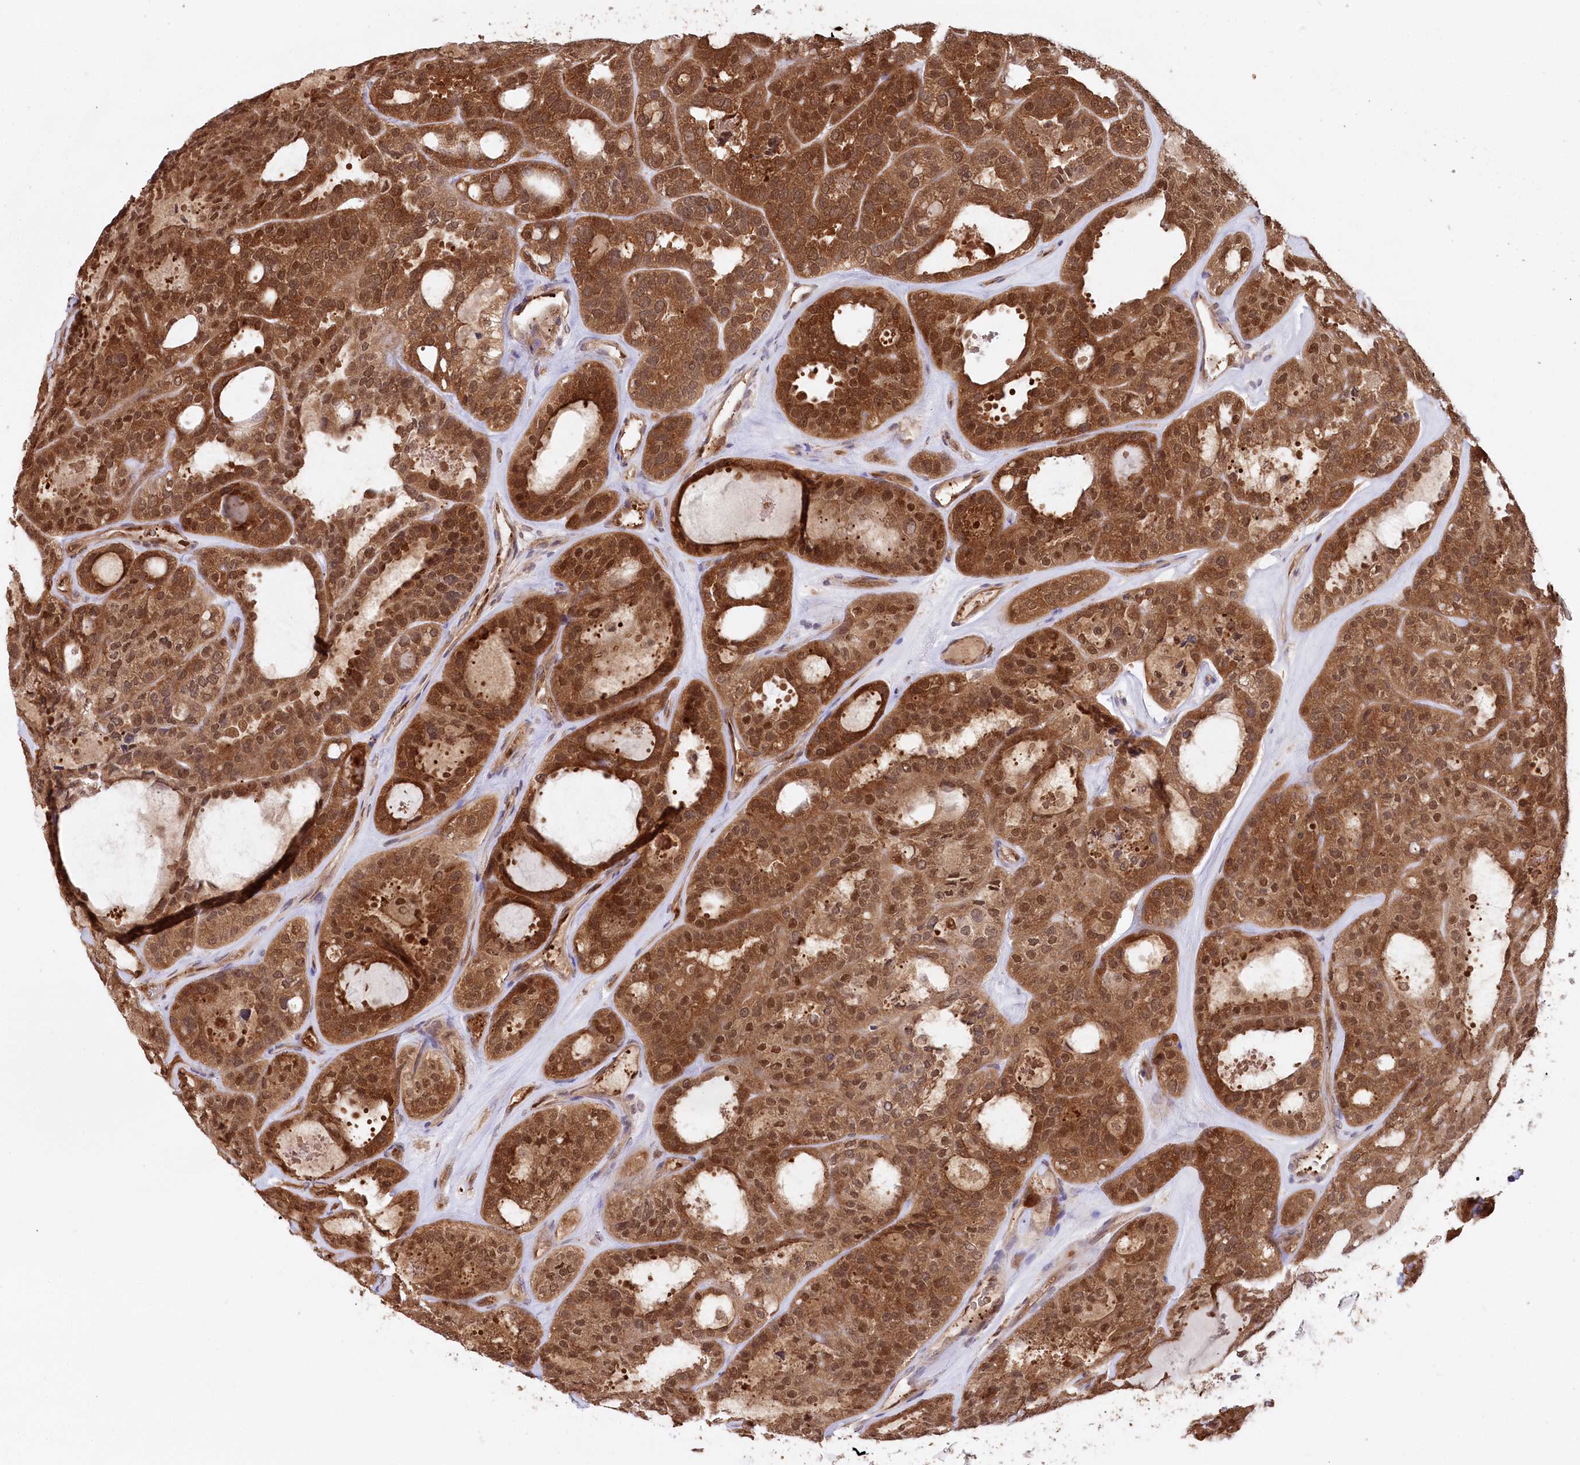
{"staining": {"intensity": "strong", "quantity": ">75%", "location": "cytoplasmic/membranous,nuclear"}, "tissue": "thyroid cancer", "cell_type": "Tumor cells", "image_type": "cancer", "snomed": [{"axis": "morphology", "description": "Follicular adenoma carcinoma, NOS"}, {"axis": "topography", "description": "Thyroid gland"}], "caption": "An image of human follicular adenoma carcinoma (thyroid) stained for a protein displays strong cytoplasmic/membranous and nuclear brown staining in tumor cells.", "gene": "LSG1", "patient": {"sex": "male", "age": 75}}